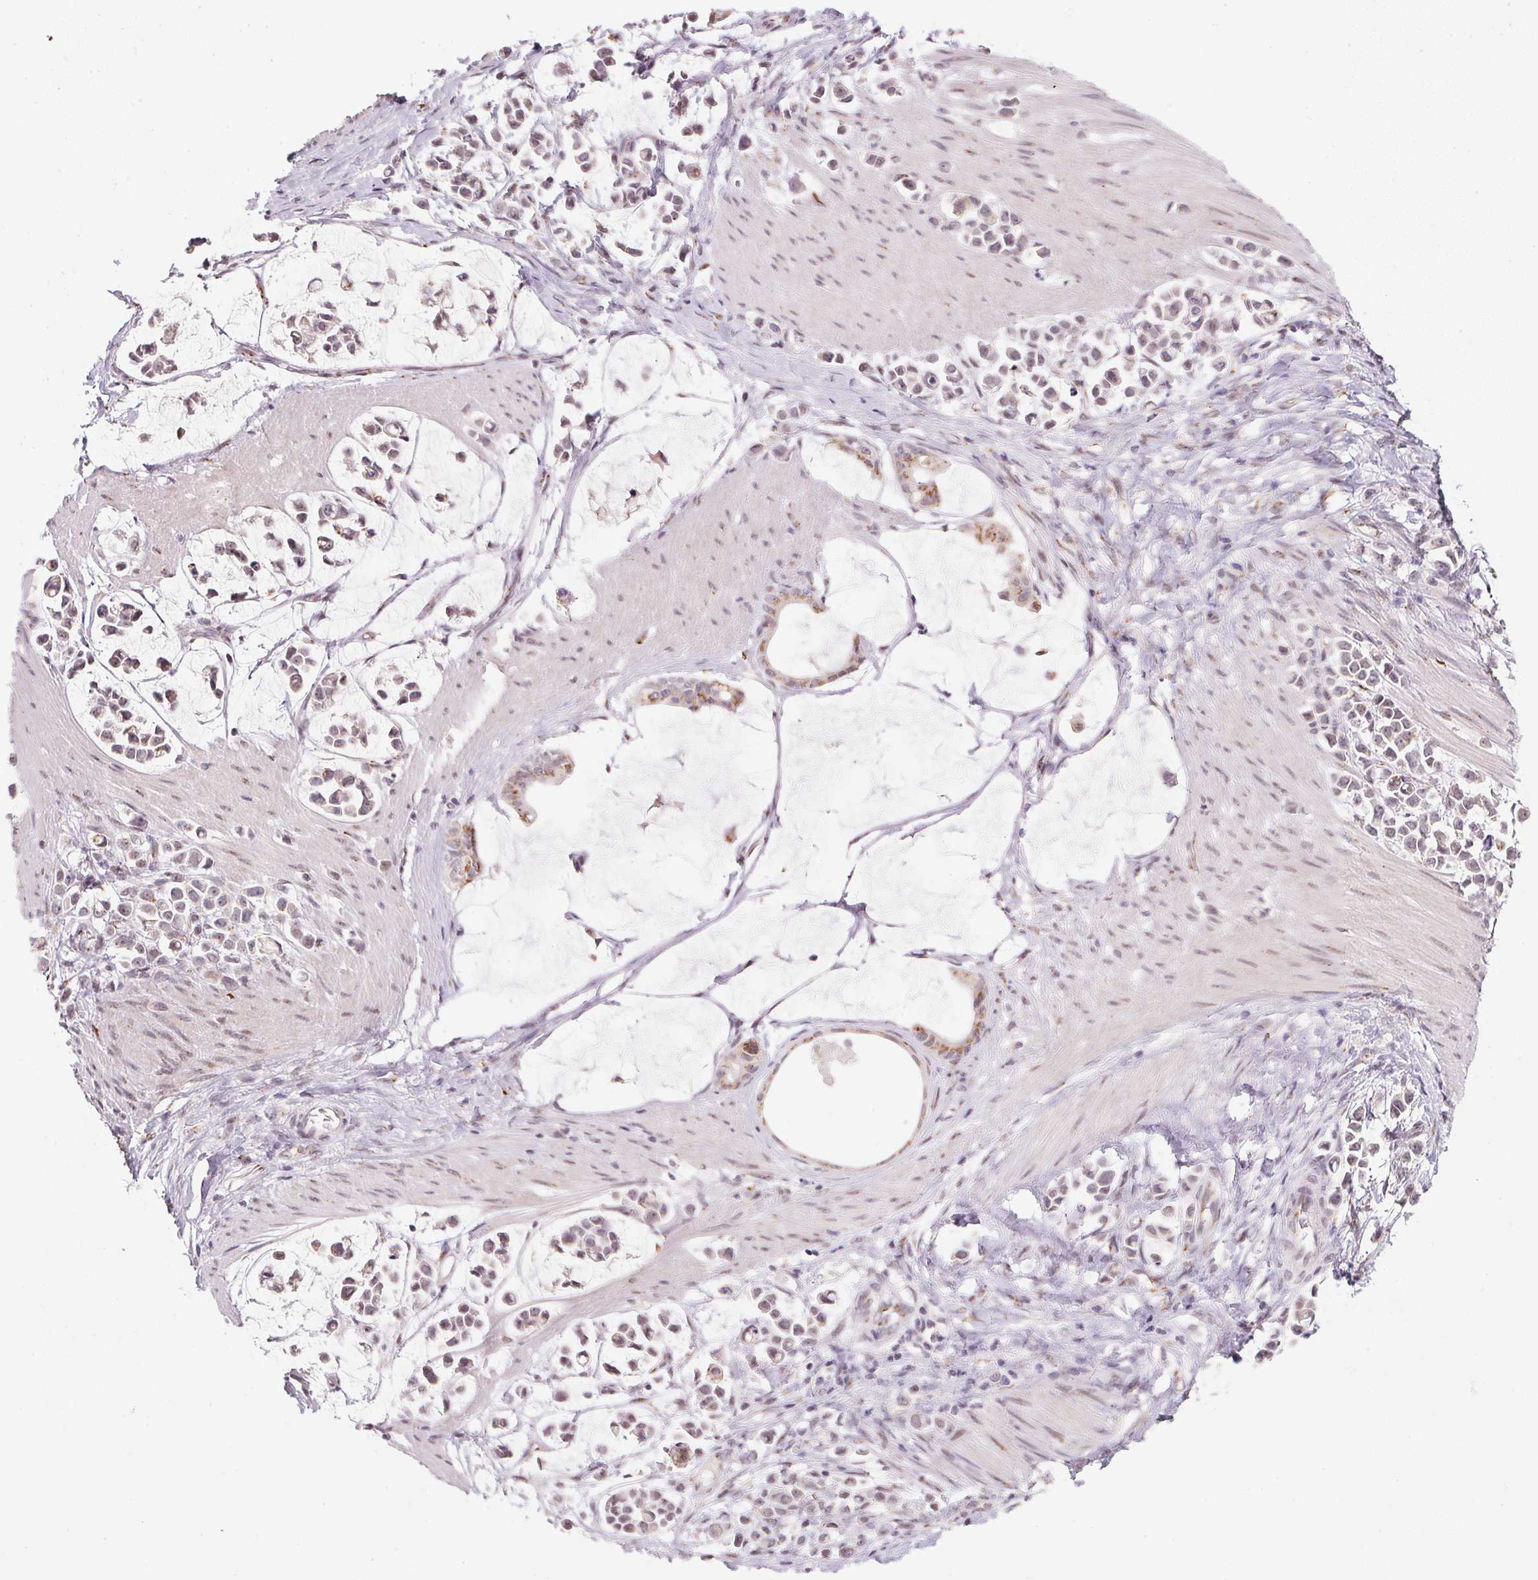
{"staining": {"intensity": "weak", "quantity": ">75%", "location": "cytoplasmic/membranous"}, "tissue": "stomach cancer", "cell_type": "Tumor cells", "image_type": "cancer", "snomed": [{"axis": "morphology", "description": "Adenocarcinoma, NOS"}, {"axis": "topography", "description": "Stomach"}], "caption": "A low amount of weak cytoplasmic/membranous expression is present in approximately >75% of tumor cells in adenocarcinoma (stomach) tissue.", "gene": "RAB22A", "patient": {"sex": "male", "age": 82}}